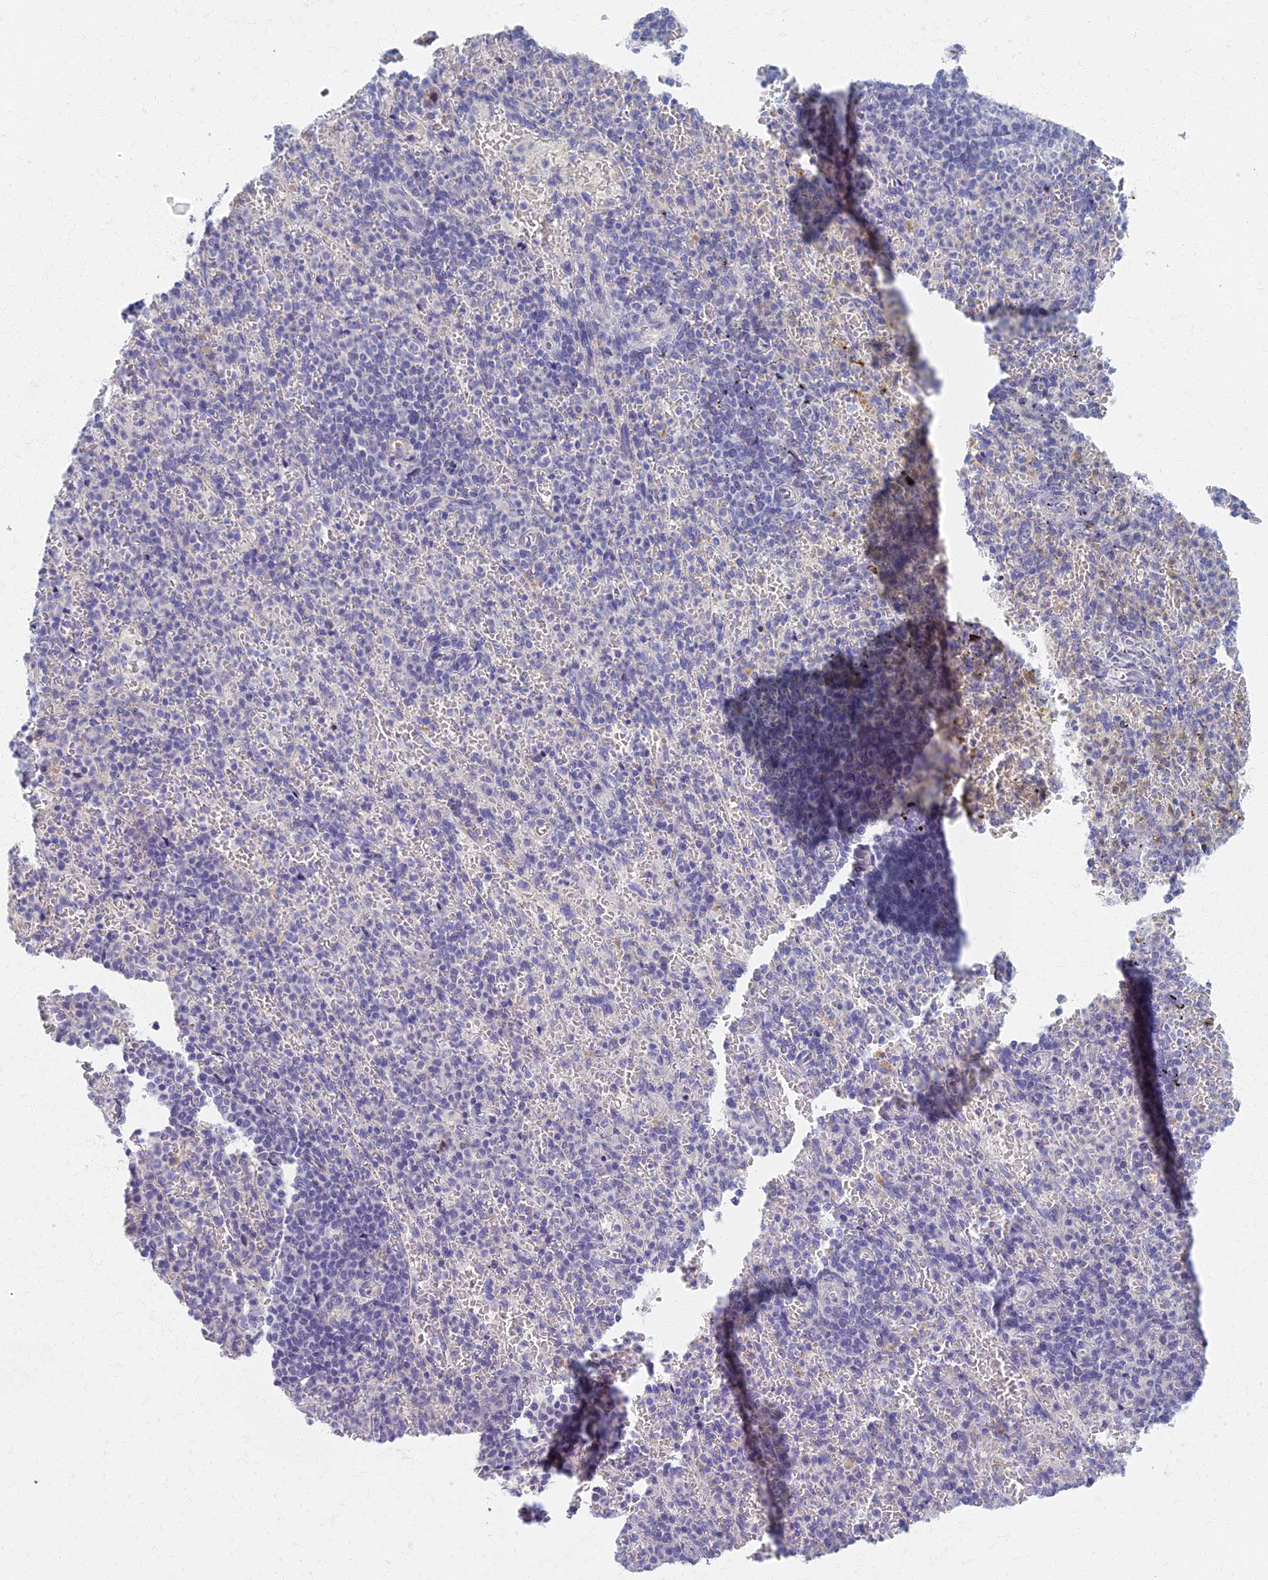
{"staining": {"intensity": "negative", "quantity": "none", "location": "none"}, "tissue": "spleen", "cell_type": "Cells in red pulp", "image_type": "normal", "snomed": [{"axis": "morphology", "description": "Normal tissue, NOS"}, {"axis": "topography", "description": "Spleen"}], "caption": "IHC of benign human spleen shows no staining in cells in red pulp. Nuclei are stained in blue.", "gene": "AP4E1", "patient": {"sex": "female", "age": 74}}